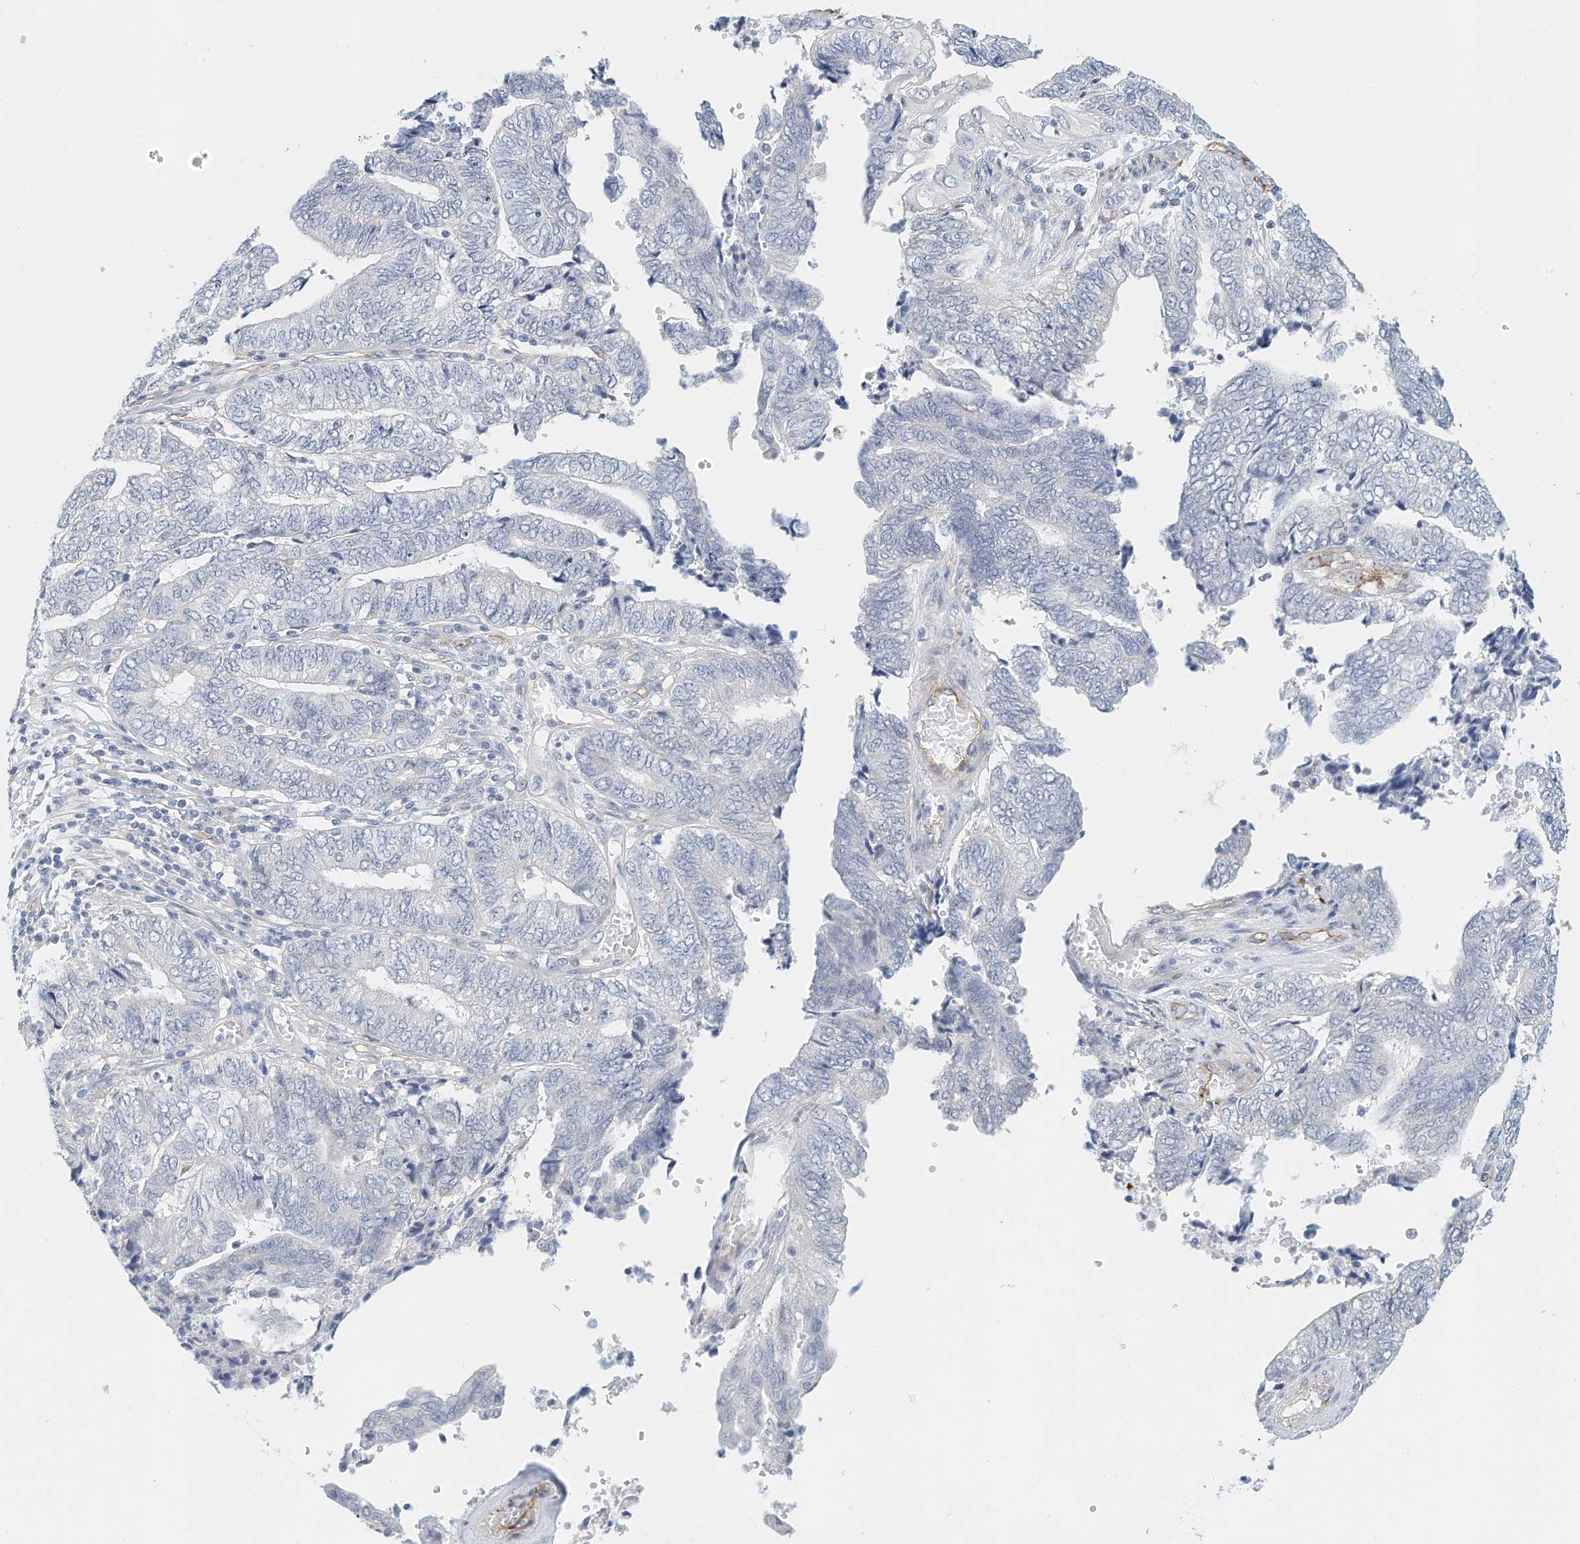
{"staining": {"intensity": "negative", "quantity": "none", "location": "none"}, "tissue": "endometrial cancer", "cell_type": "Tumor cells", "image_type": "cancer", "snomed": [{"axis": "morphology", "description": "Adenocarcinoma, NOS"}, {"axis": "topography", "description": "Uterus"}, {"axis": "topography", "description": "Endometrium"}], "caption": "Immunohistochemistry (IHC) photomicrograph of endometrial adenocarcinoma stained for a protein (brown), which reveals no staining in tumor cells.", "gene": "ARHGAP28", "patient": {"sex": "female", "age": 70}}